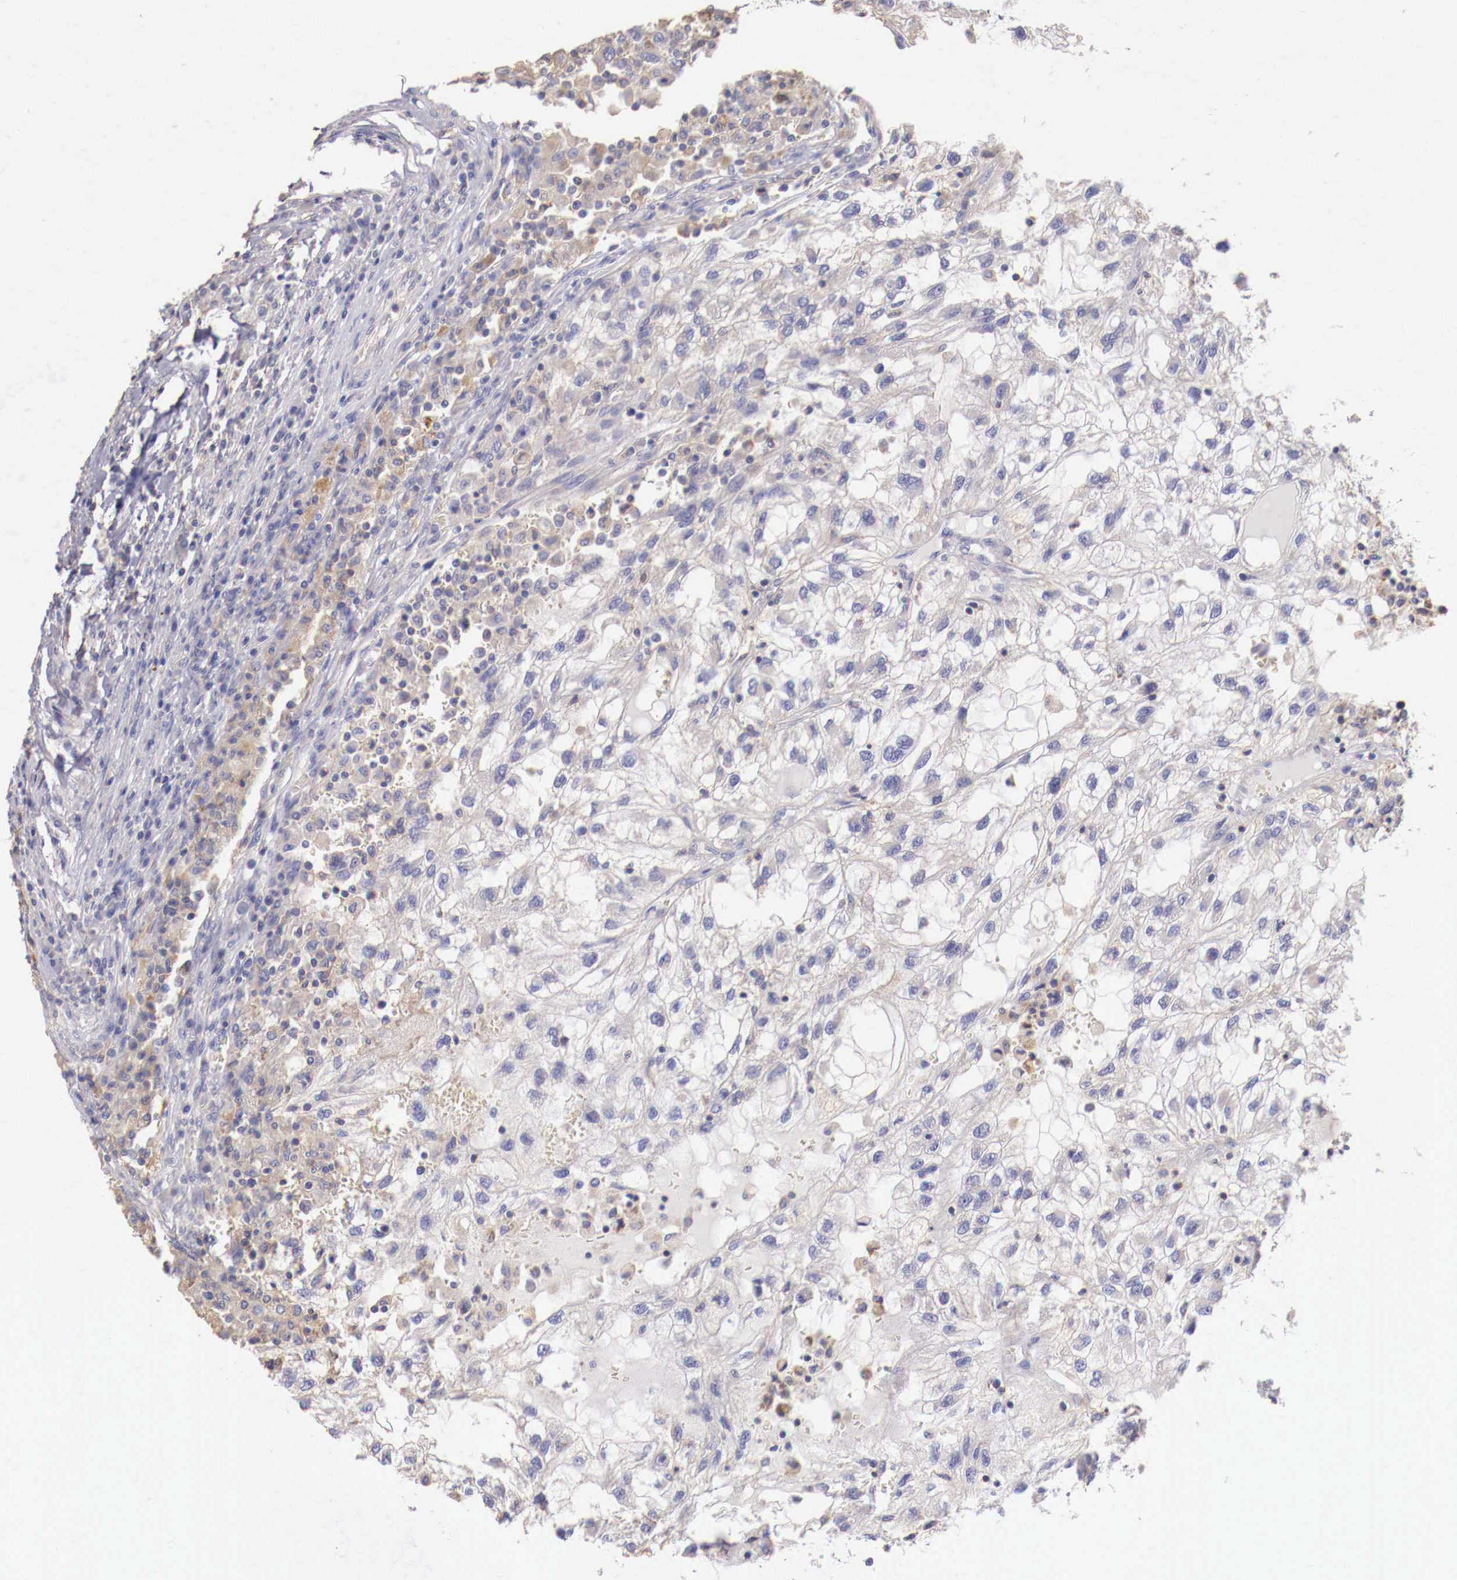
{"staining": {"intensity": "weak", "quantity": "<25%", "location": "cytoplasmic/membranous"}, "tissue": "renal cancer", "cell_type": "Tumor cells", "image_type": "cancer", "snomed": [{"axis": "morphology", "description": "Normal tissue, NOS"}, {"axis": "morphology", "description": "Adenocarcinoma, NOS"}, {"axis": "topography", "description": "Kidney"}], "caption": "The immunohistochemistry (IHC) micrograph has no significant positivity in tumor cells of renal cancer (adenocarcinoma) tissue. Brightfield microscopy of immunohistochemistry (IHC) stained with DAB (brown) and hematoxylin (blue), captured at high magnification.", "gene": "PITPNA", "patient": {"sex": "male", "age": 71}}